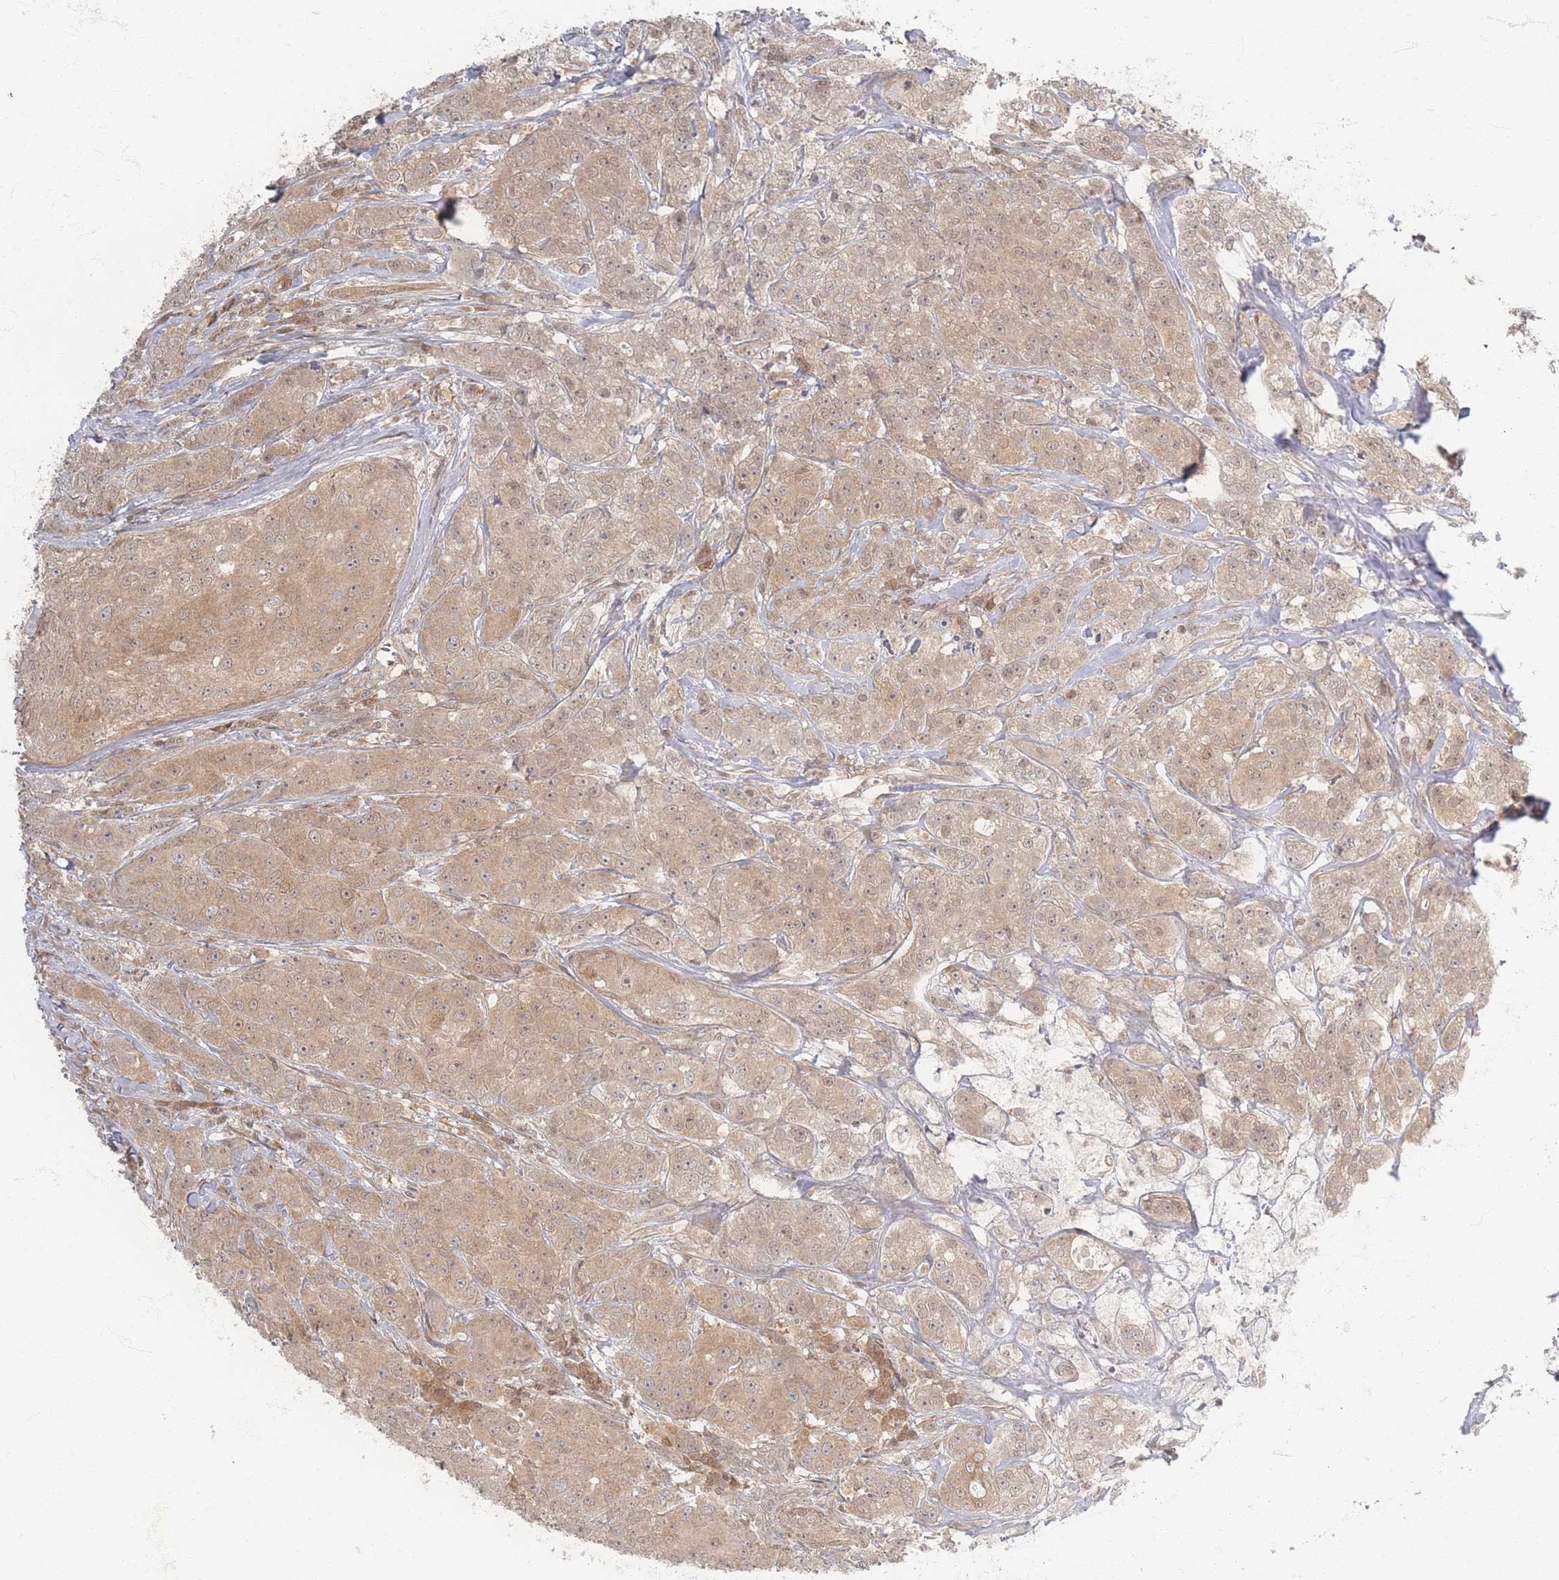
{"staining": {"intensity": "weak", "quantity": ">75%", "location": "cytoplasmic/membranous,nuclear"}, "tissue": "breast cancer", "cell_type": "Tumor cells", "image_type": "cancer", "snomed": [{"axis": "morphology", "description": "Duct carcinoma"}, {"axis": "topography", "description": "Breast"}], "caption": "Immunohistochemical staining of human breast cancer demonstrates low levels of weak cytoplasmic/membranous and nuclear protein positivity in about >75% of tumor cells. Nuclei are stained in blue.", "gene": "PSMD9", "patient": {"sex": "female", "age": 43}}